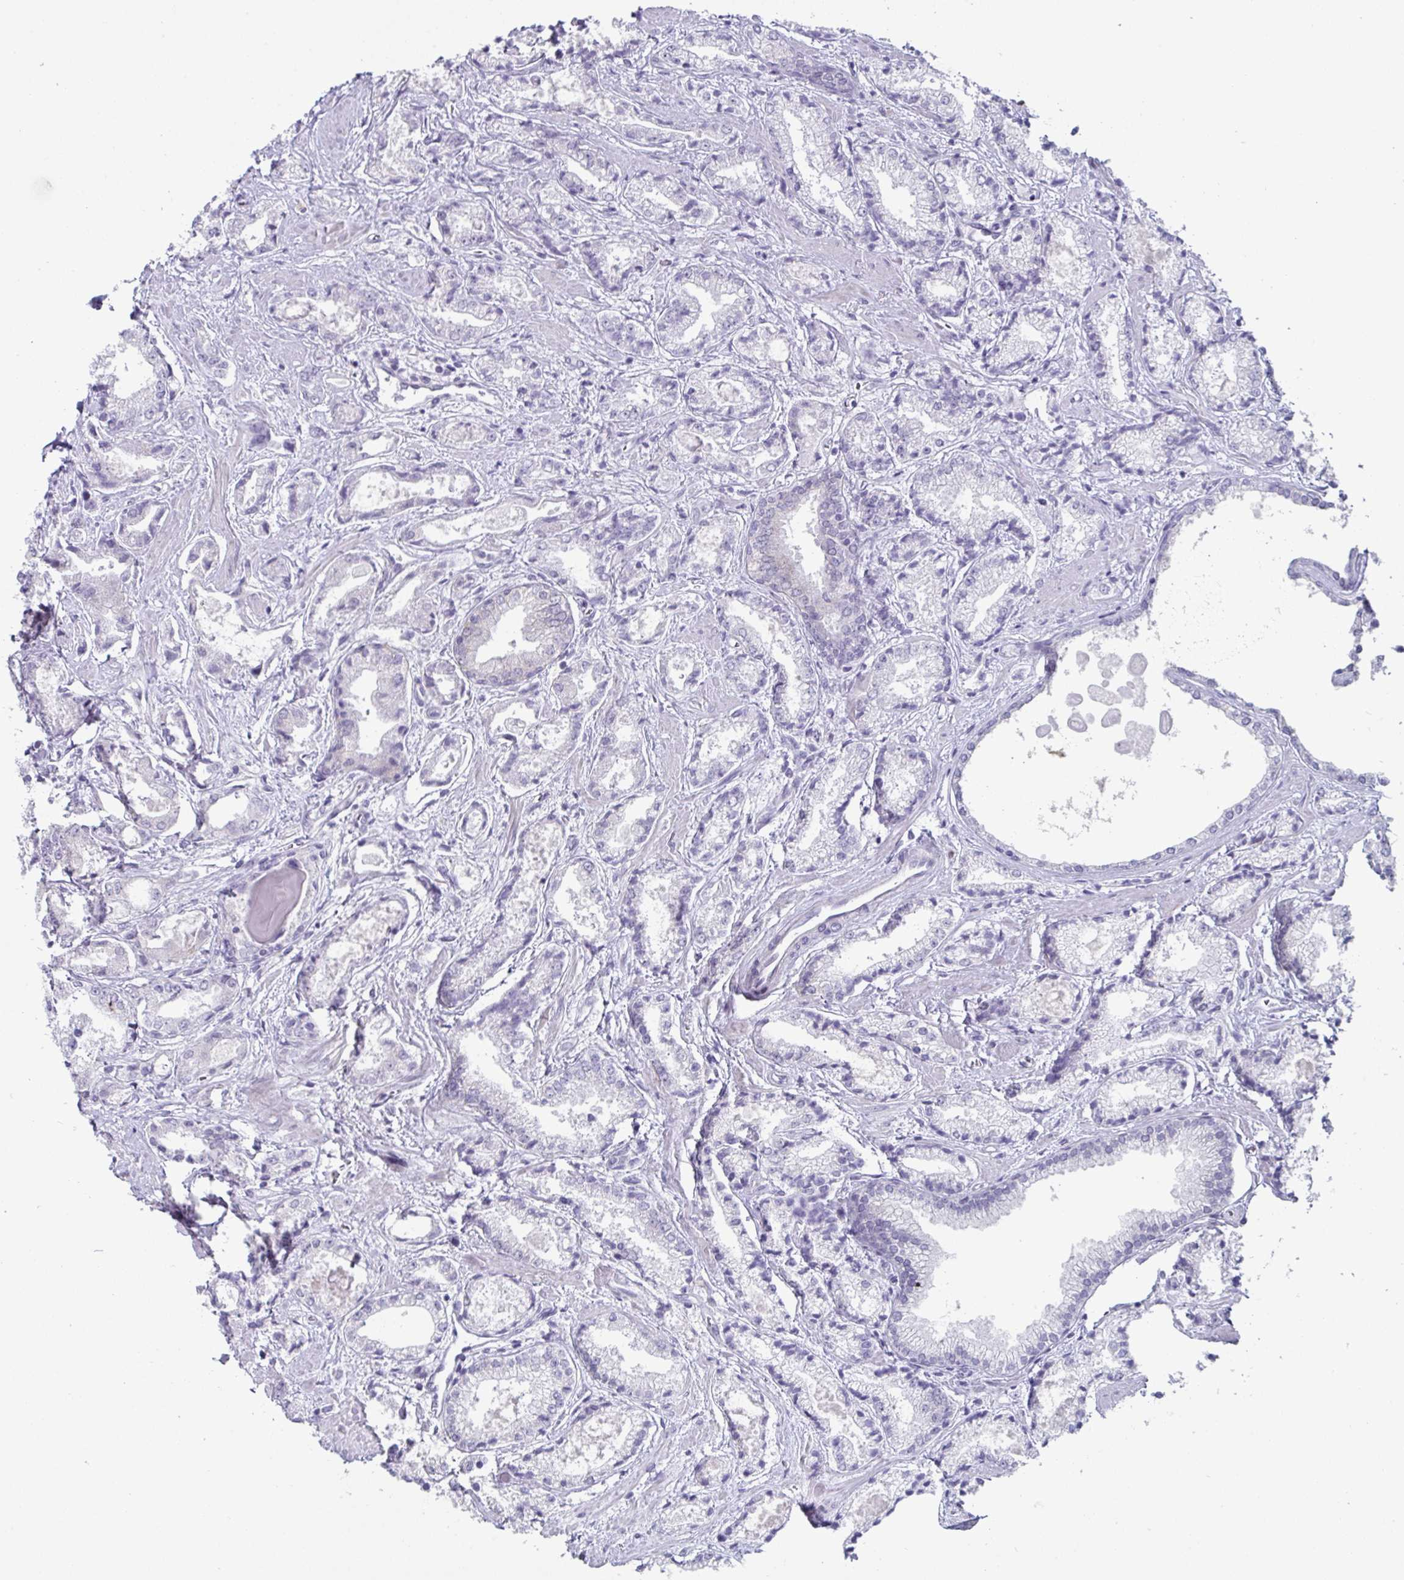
{"staining": {"intensity": "negative", "quantity": "none", "location": "none"}, "tissue": "prostate cancer", "cell_type": "Tumor cells", "image_type": "cancer", "snomed": [{"axis": "morphology", "description": "Adenocarcinoma, High grade"}, {"axis": "topography", "description": "Prostate"}], "caption": "This image is of high-grade adenocarcinoma (prostate) stained with immunohistochemistry (IHC) to label a protein in brown with the nuclei are counter-stained blue. There is no staining in tumor cells.", "gene": "VSIG10L", "patient": {"sex": "male", "age": 64}}